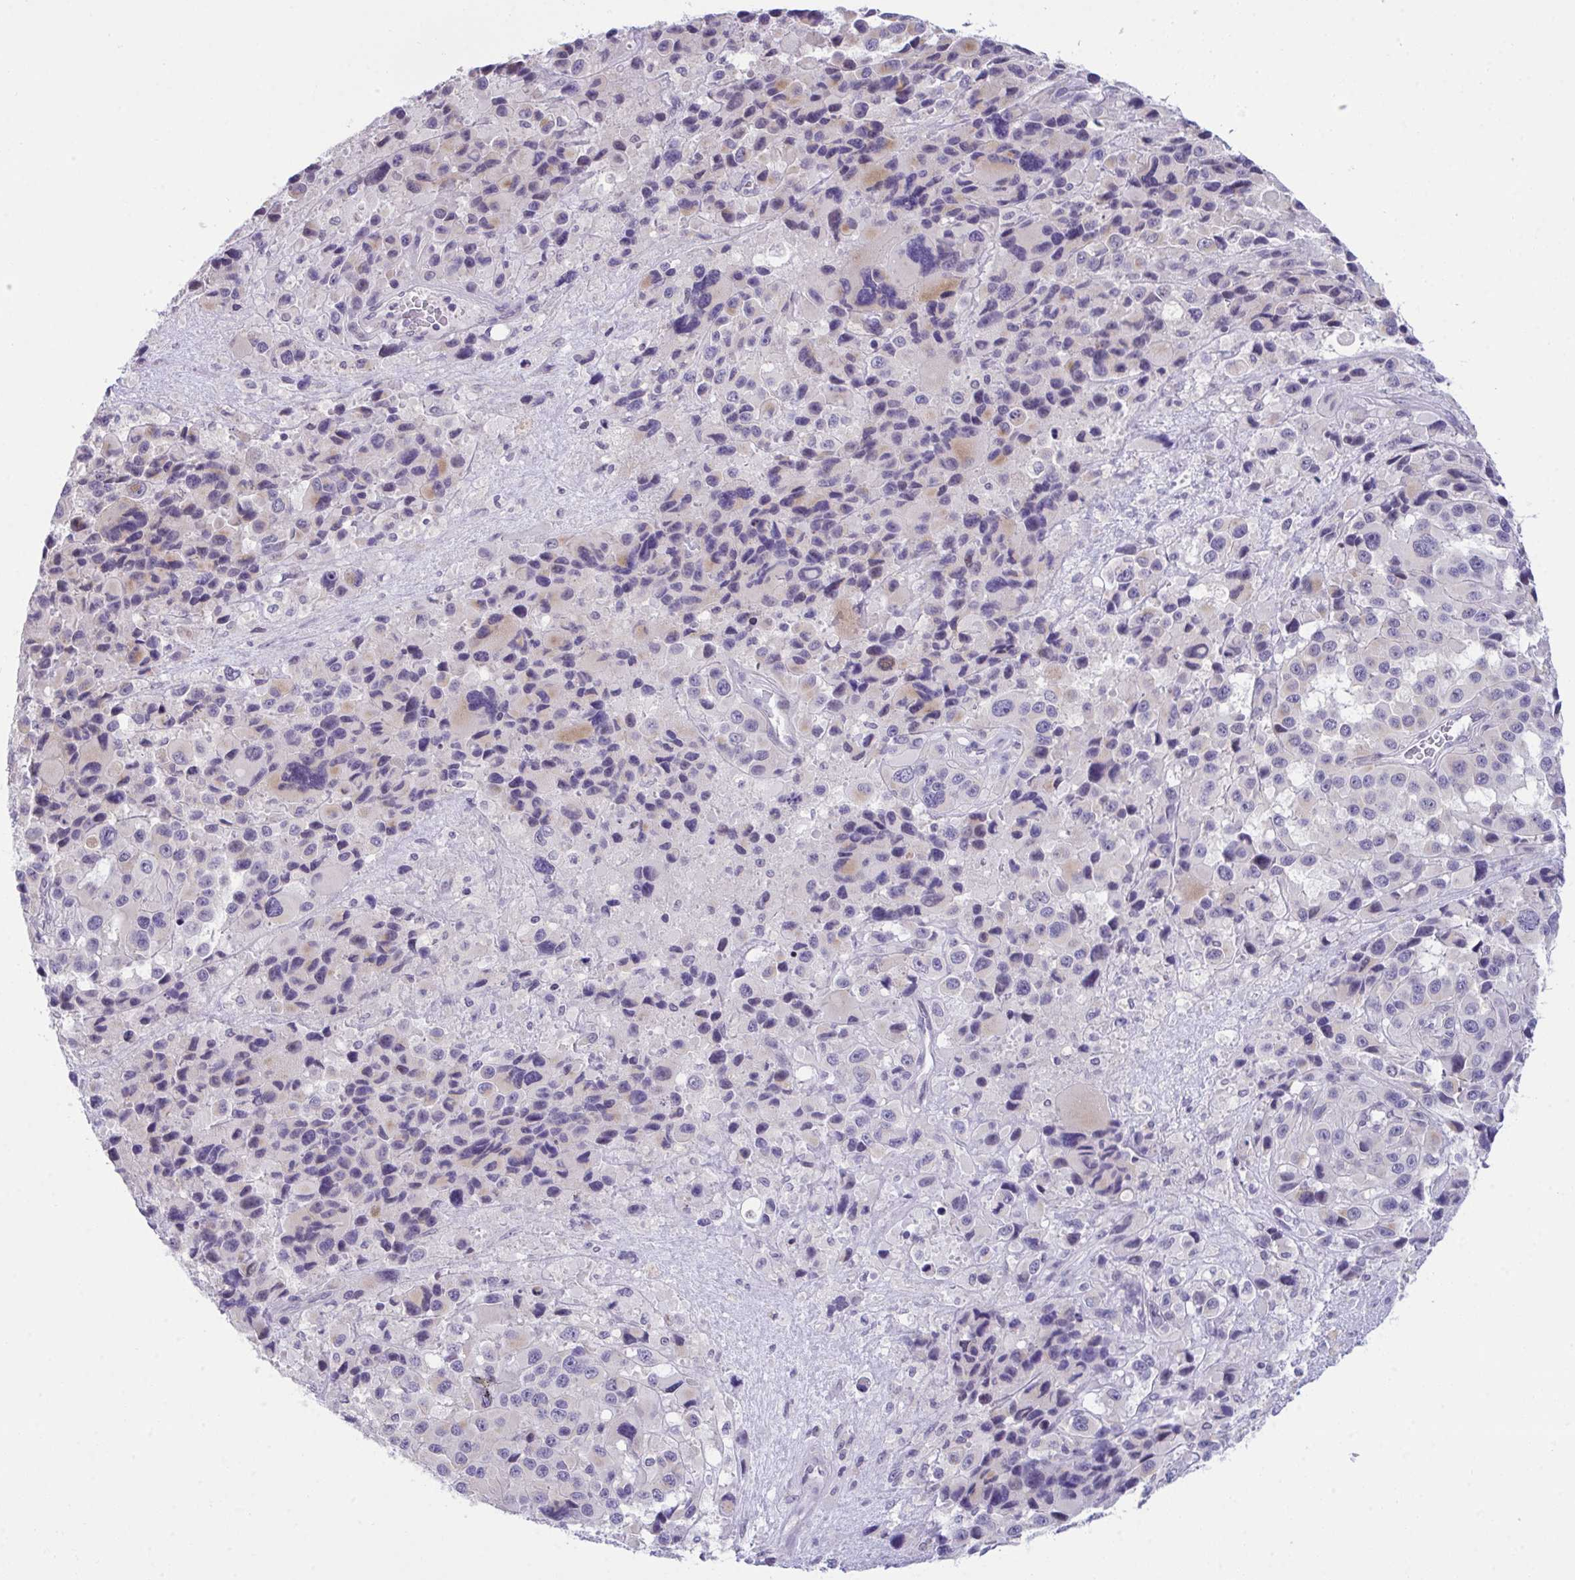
{"staining": {"intensity": "moderate", "quantity": "<25%", "location": "cytoplasmic/membranous"}, "tissue": "melanoma", "cell_type": "Tumor cells", "image_type": "cancer", "snomed": [{"axis": "morphology", "description": "Malignant melanoma, Metastatic site"}, {"axis": "topography", "description": "Lymph node"}], "caption": "The histopathology image demonstrates a brown stain indicating the presence of a protein in the cytoplasmic/membranous of tumor cells in melanoma.", "gene": "ATP6V0D2", "patient": {"sex": "female", "age": 65}}